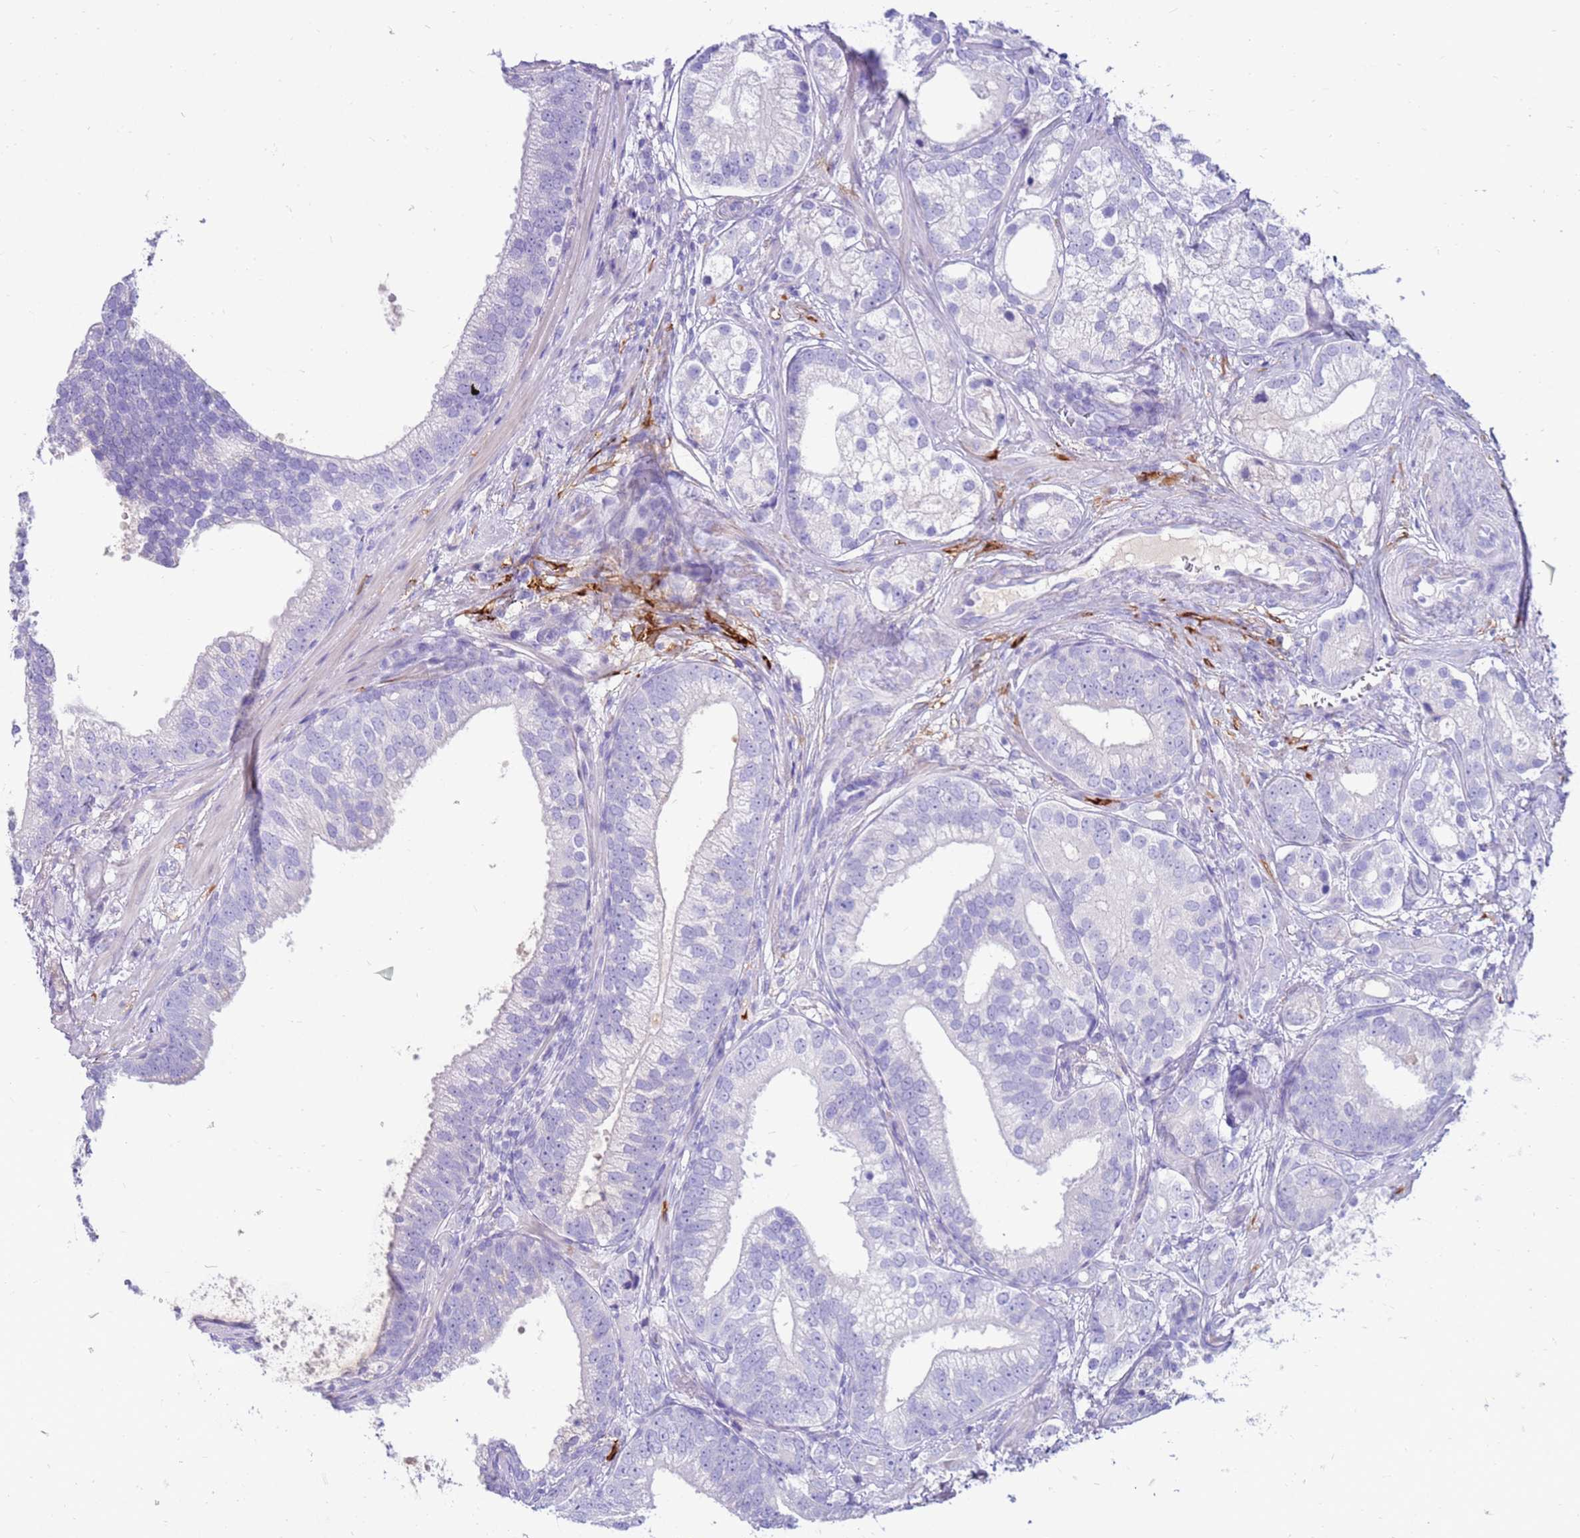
{"staining": {"intensity": "negative", "quantity": "none", "location": "none"}, "tissue": "prostate cancer", "cell_type": "Tumor cells", "image_type": "cancer", "snomed": [{"axis": "morphology", "description": "Adenocarcinoma, High grade"}, {"axis": "topography", "description": "Prostate"}], "caption": "Immunohistochemical staining of human prostate adenocarcinoma (high-grade) exhibits no significant staining in tumor cells.", "gene": "EVPLL", "patient": {"sex": "male", "age": 75}}